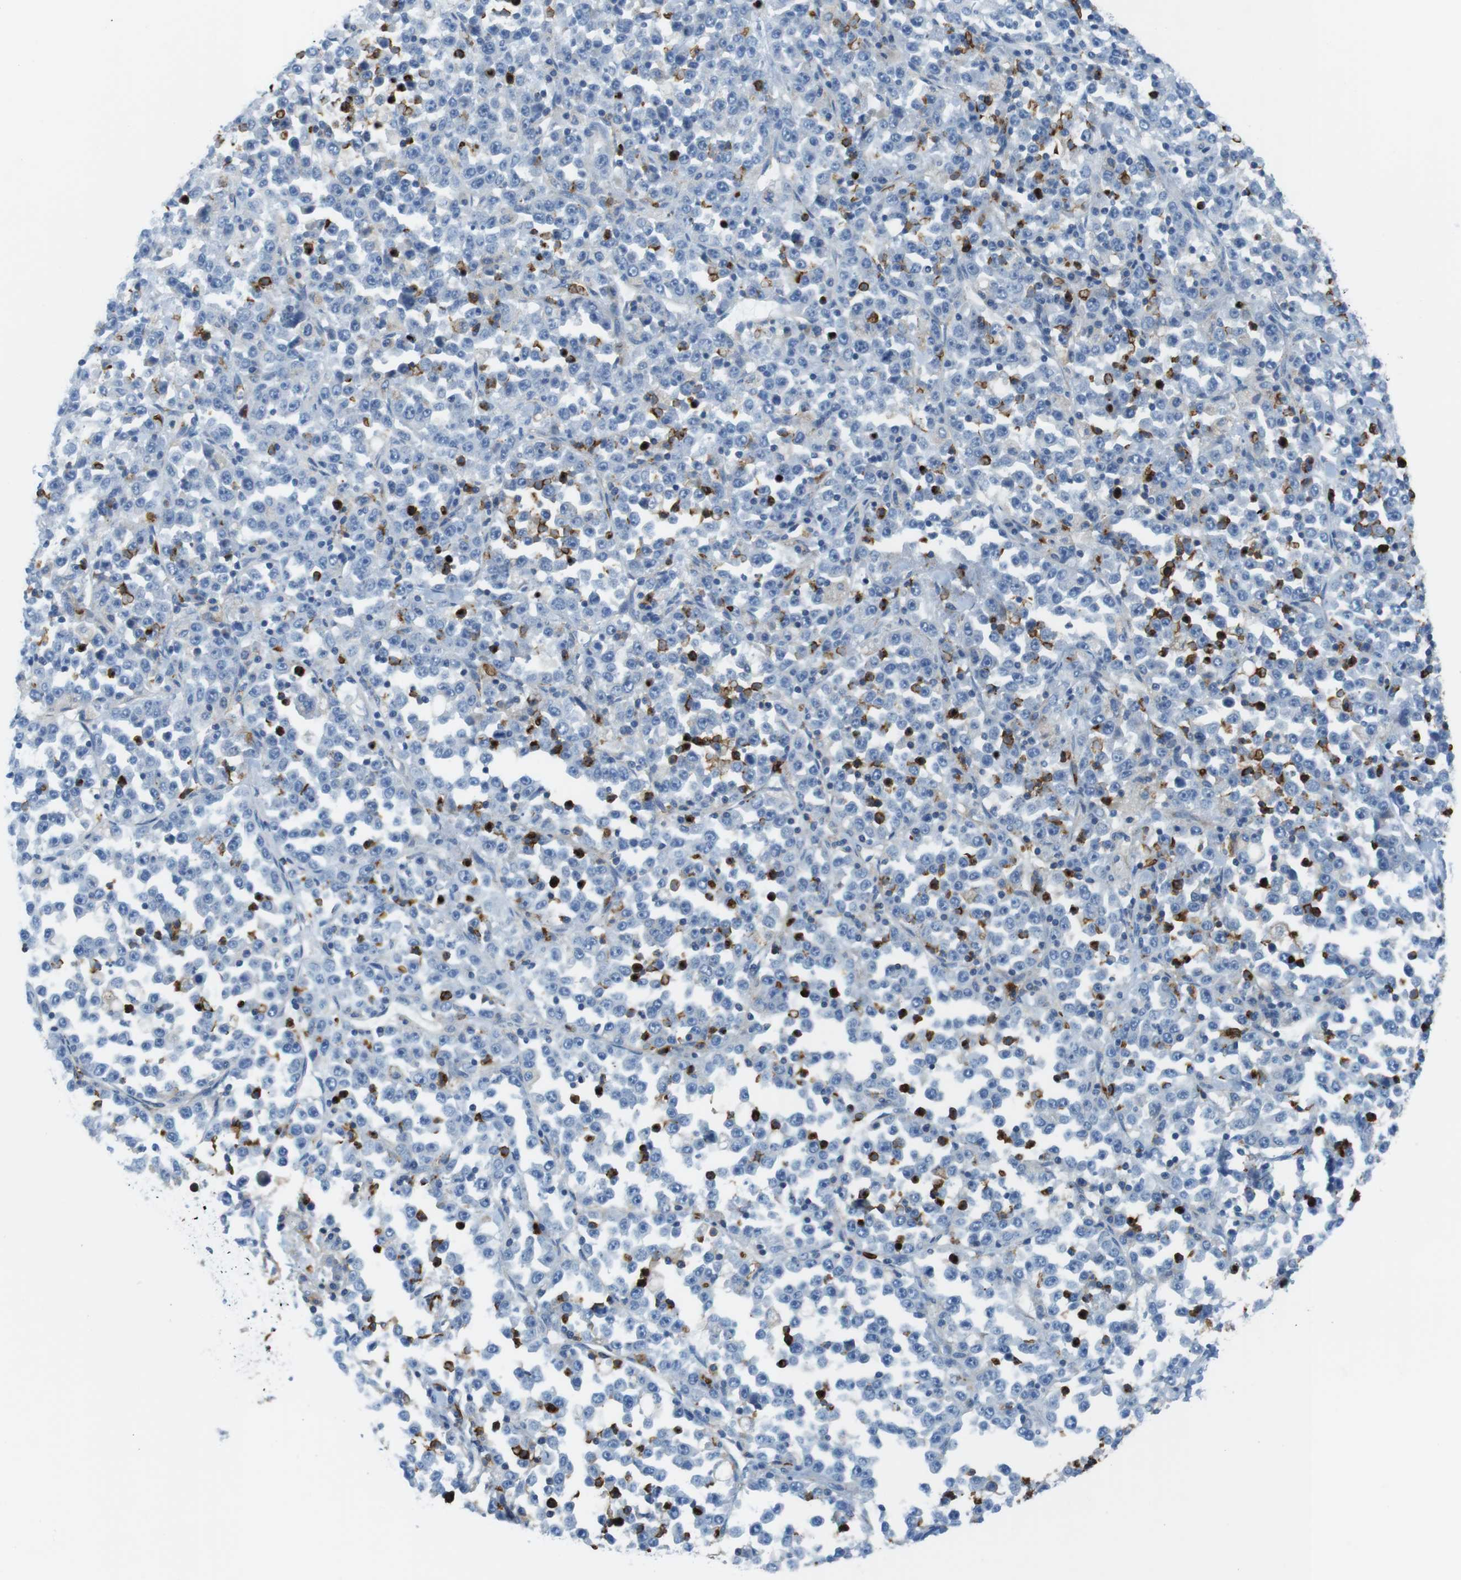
{"staining": {"intensity": "negative", "quantity": "none", "location": "none"}, "tissue": "stomach cancer", "cell_type": "Tumor cells", "image_type": "cancer", "snomed": [{"axis": "morphology", "description": "Normal tissue, NOS"}, {"axis": "morphology", "description": "Adenocarcinoma, NOS"}, {"axis": "topography", "description": "Stomach, upper"}, {"axis": "topography", "description": "Stomach"}], "caption": "Photomicrograph shows no protein positivity in tumor cells of stomach adenocarcinoma tissue. (Stains: DAB (3,3'-diaminobenzidine) immunohistochemistry (IHC) with hematoxylin counter stain, Microscopy: brightfield microscopy at high magnification).", "gene": "EMP2", "patient": {"sex": "male", "age": 59}}